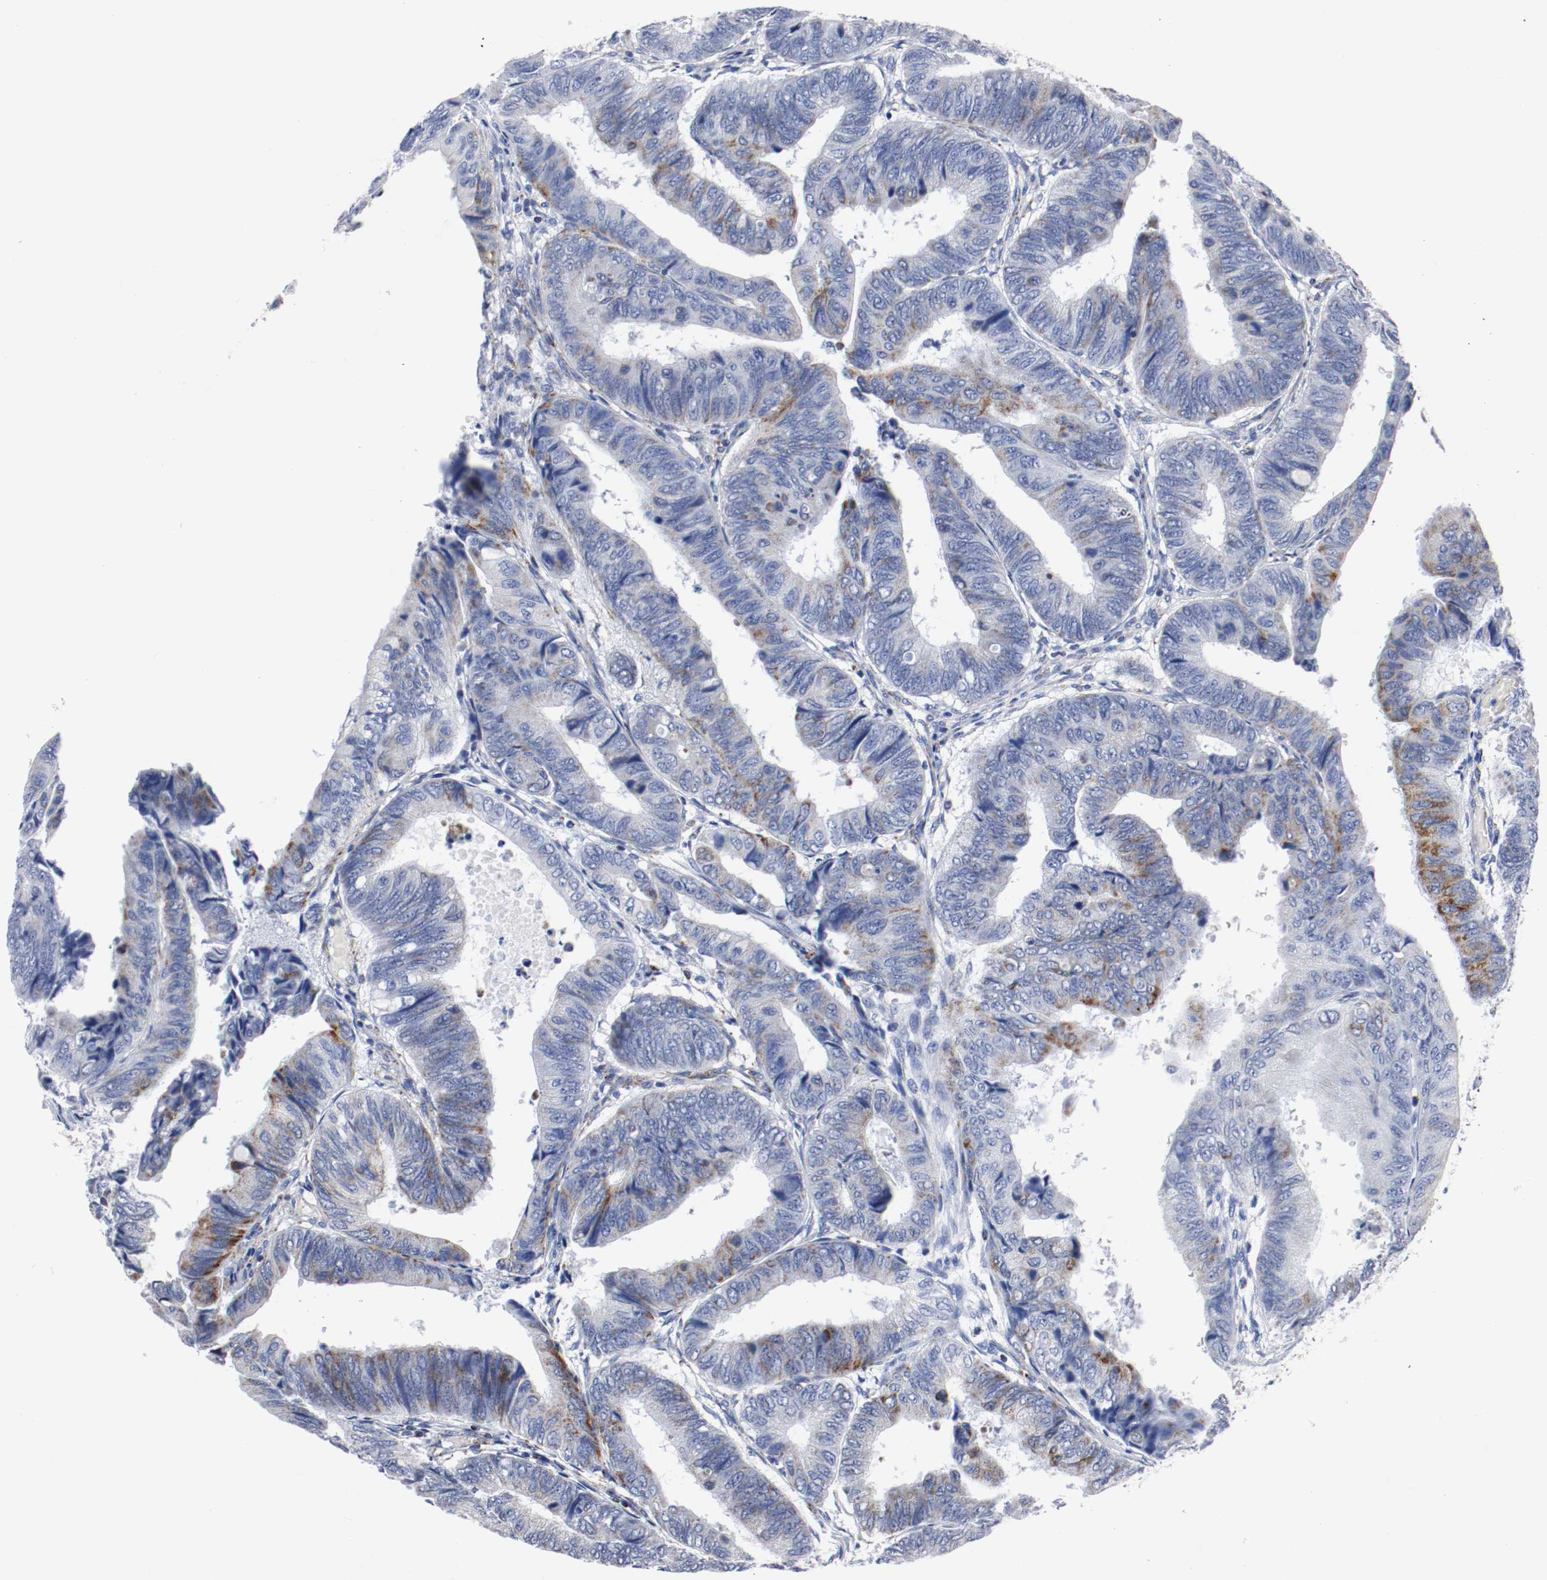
{"staining": {"intensity": "moderate", "quantity": "25%-75%", "location": "cytoplasmic/membranous"}, "tissue": "colorectal cancer", "cell_type": "Tumor cells", "image_type": "cancer", "snomed": [{"axis": "morphology", "description": "Normal tissue, NOS"}, {"axis": "morphology", "description": "Adenocarcinoma, NOS"}, {"axis": "topography", "description": "Rectum"}, {"axis": "topography", "description": "Peripheral nerve tissue"}], "caption": "Colorectal cancer (adenocarcinoma) was stained to show a protein in brown. There is medium levels of moderate cytoplasmic/membranous positivity in approximately 25%-75% of tumor cells.", "gene": "TUBD1", "patient": {"sex": "male", "age": 92}}